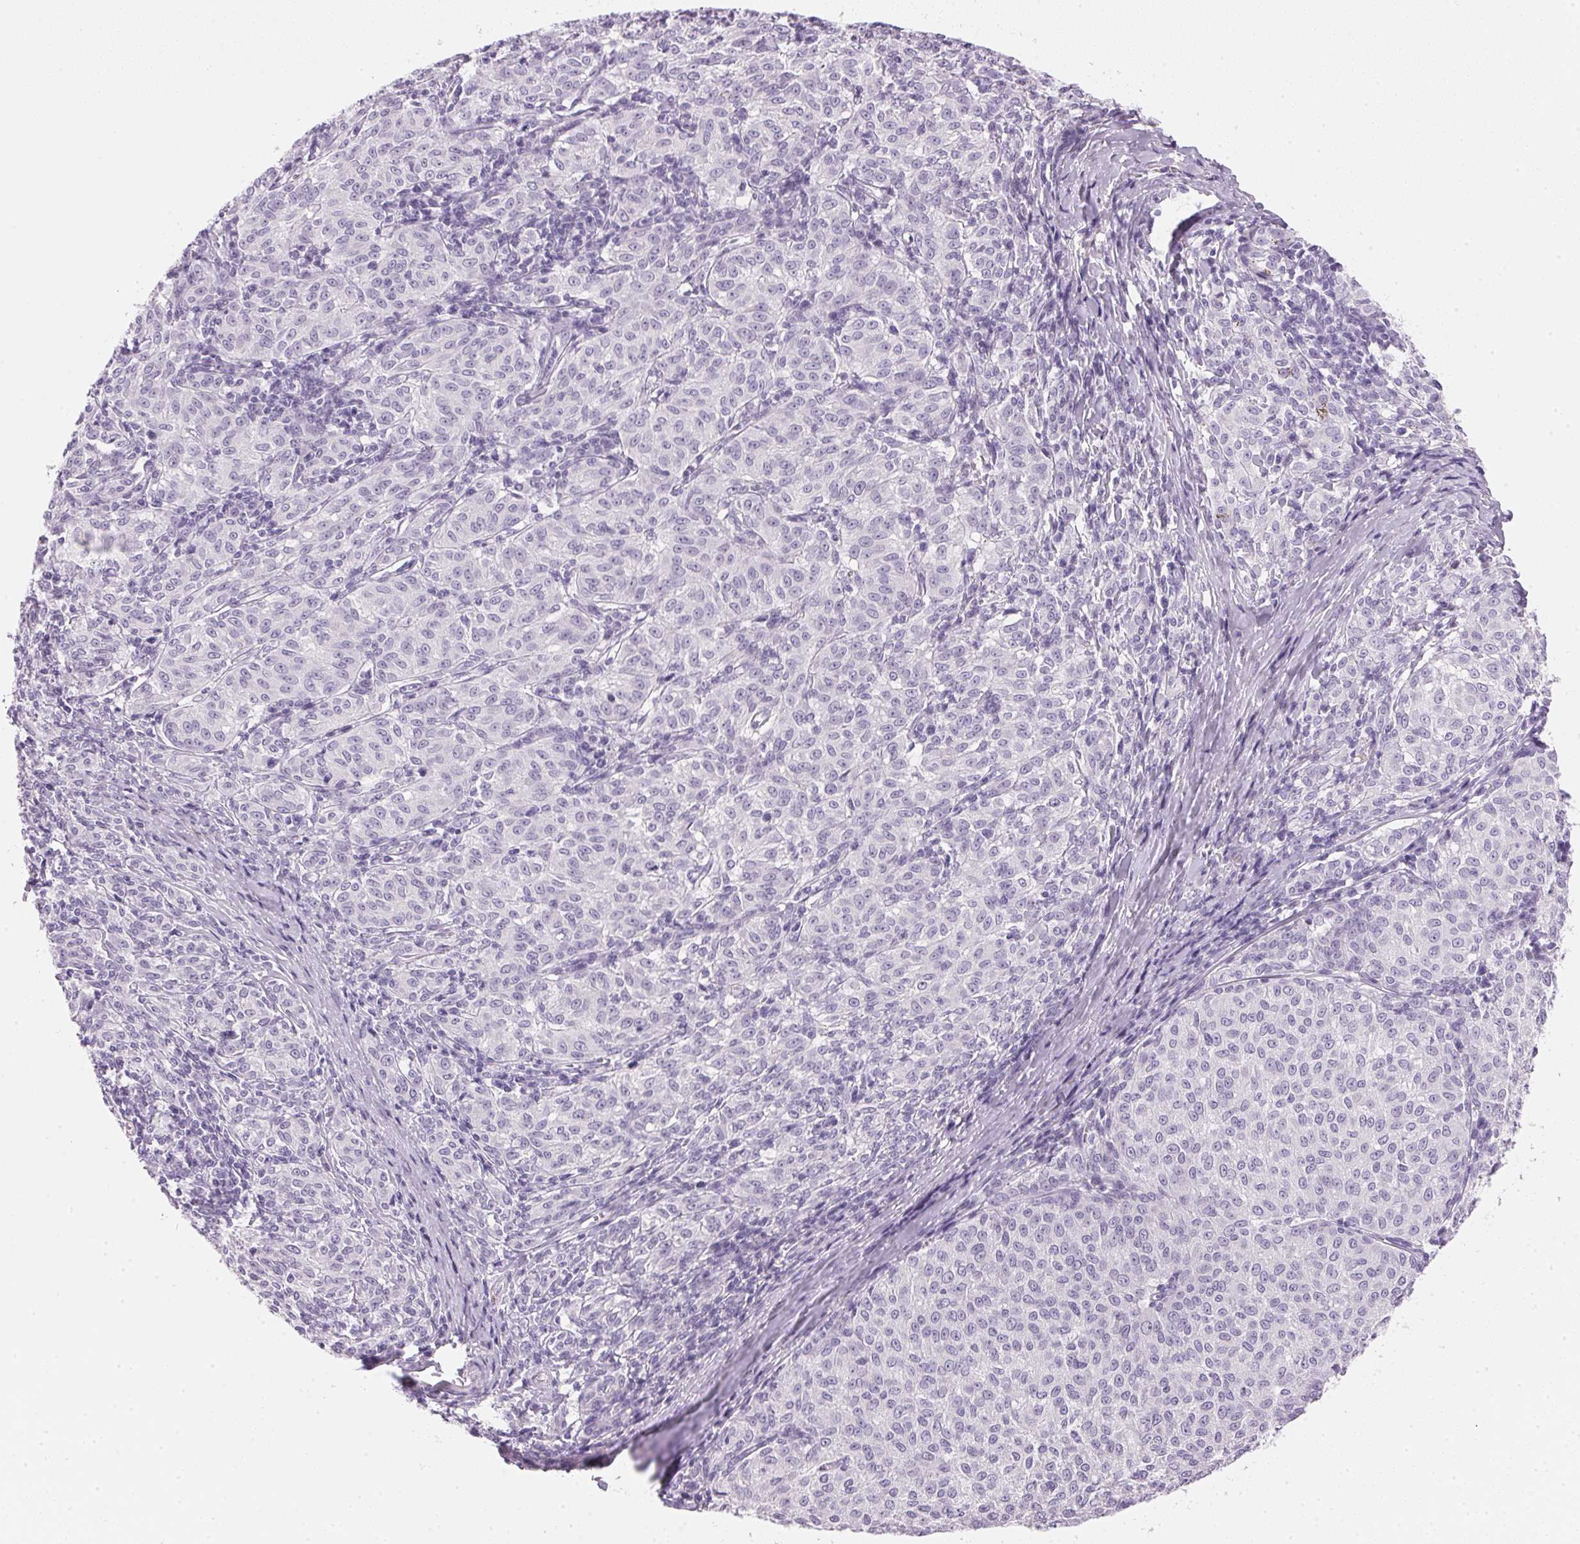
{"staining": {"intensity": "negative", "quantity": "none", "location": "none"}, "tissue": "melanoma", "cell_type": "Tumor cells", "image_type": "cancer", "snomed": [{"axis": "morphology", "description": "Malignant melanoma, NOS"}, {"axis": "topography", "description": "Skin"}], "caption": "Tumor cells are negative for protein expression in human melanoma. The staining was performed using DAB (3,3'-diaminobenzidine) to visualize the protein expression in brown, while the nuclei were stained in blue with hematoxylin (Magnification: 20x).", "gene": "IGFBP1", "patient": {"sex": "female", "age": 72}}